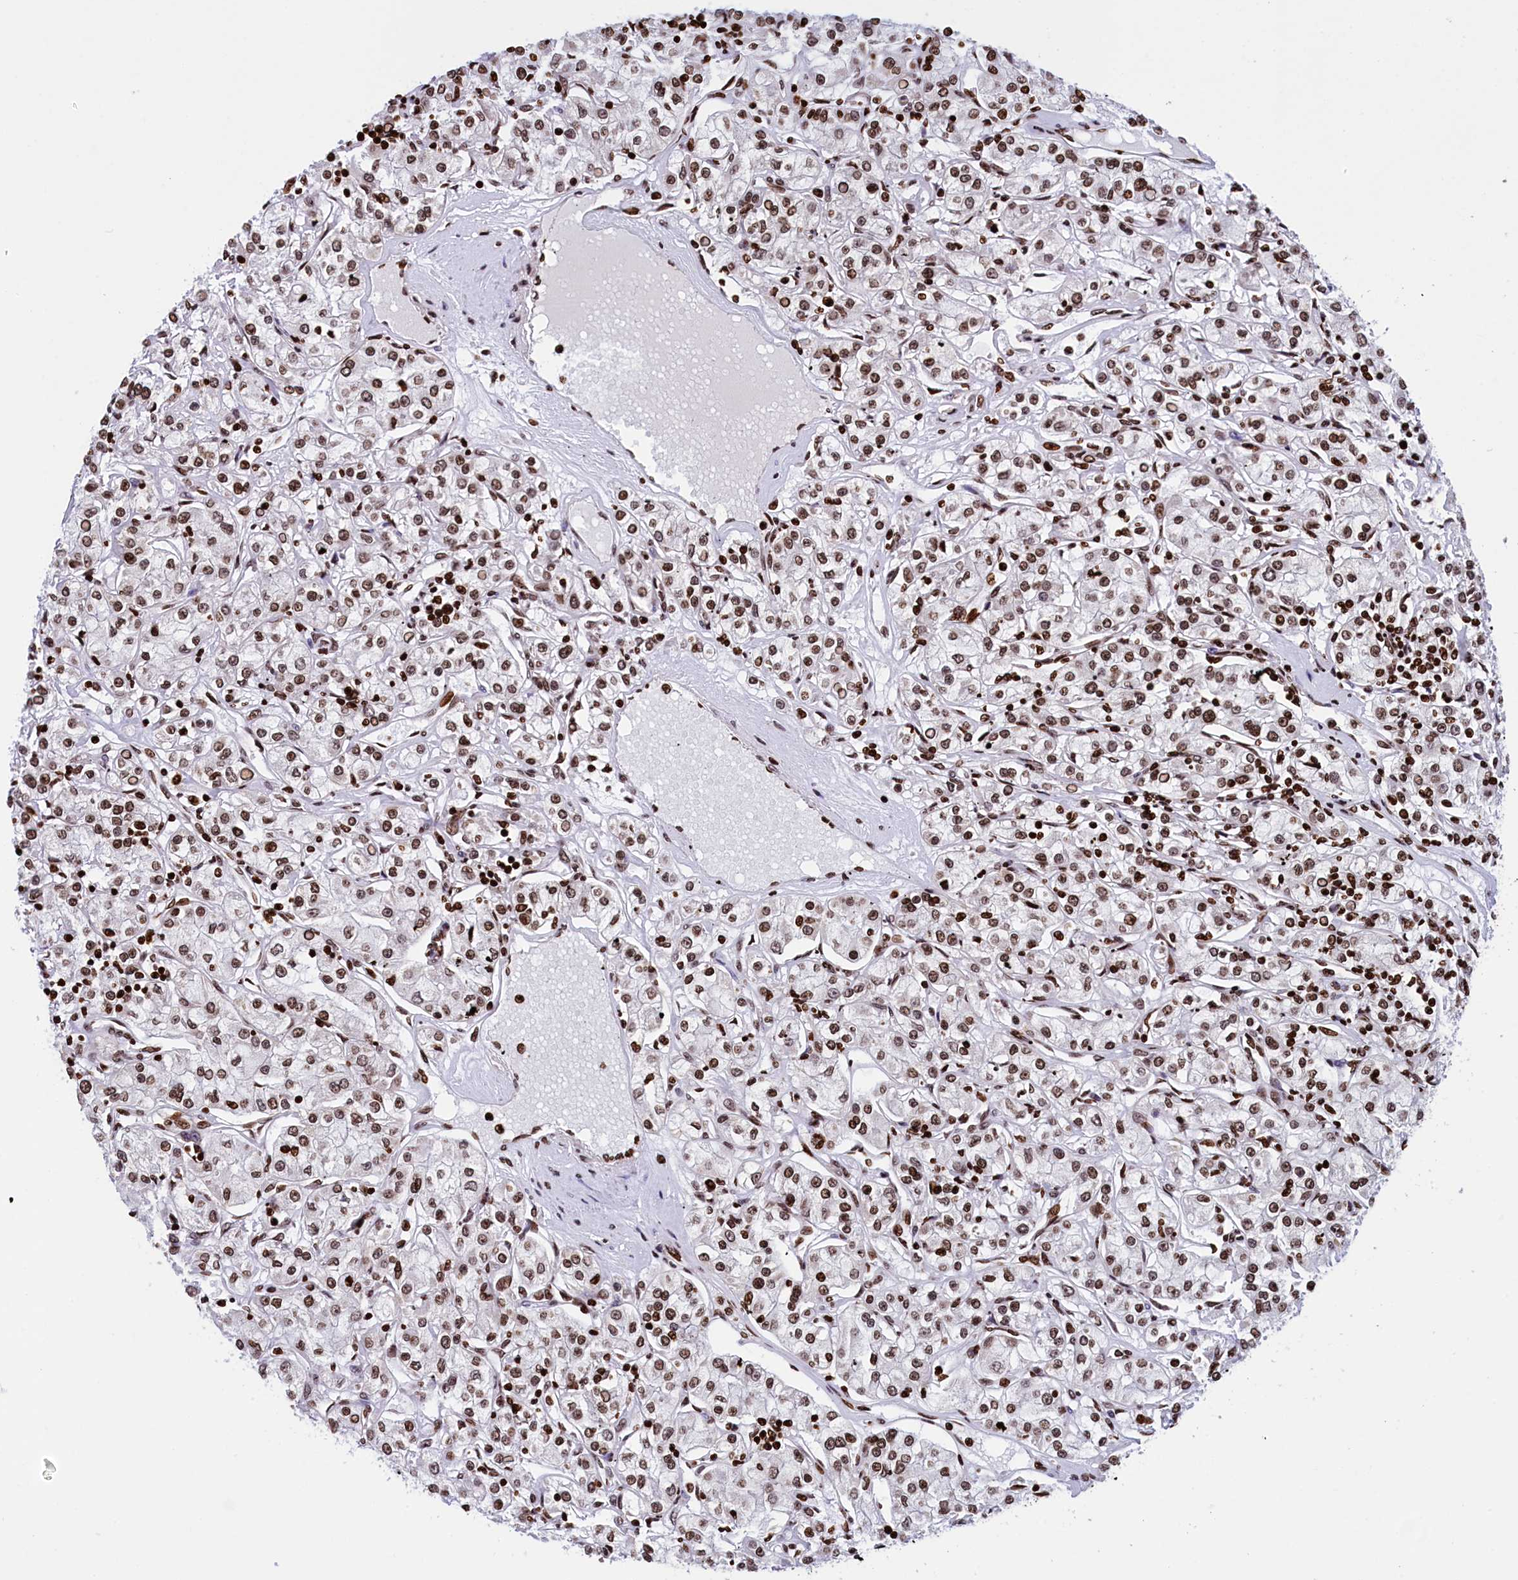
{"staining": {"intensity": "moderate", "quantity": ">75%", "location": "nuclear"}, "tissue": "renal cancer", "cell_type": "Tumor cells", "image_type": "cancer", "snomed": [{"axis": "morphology", "description": "Adenocarcinoma, NOS"}, {"axis": "topography", "description": "Kidney"}], "caption": "Brown immunohistochemical staining in renal cancer exhibits moderate nuclear positivity in approximately >75% of tumor cells.", "gene": "TIMM29", "patient": {"sex": "female", "age": 59}}